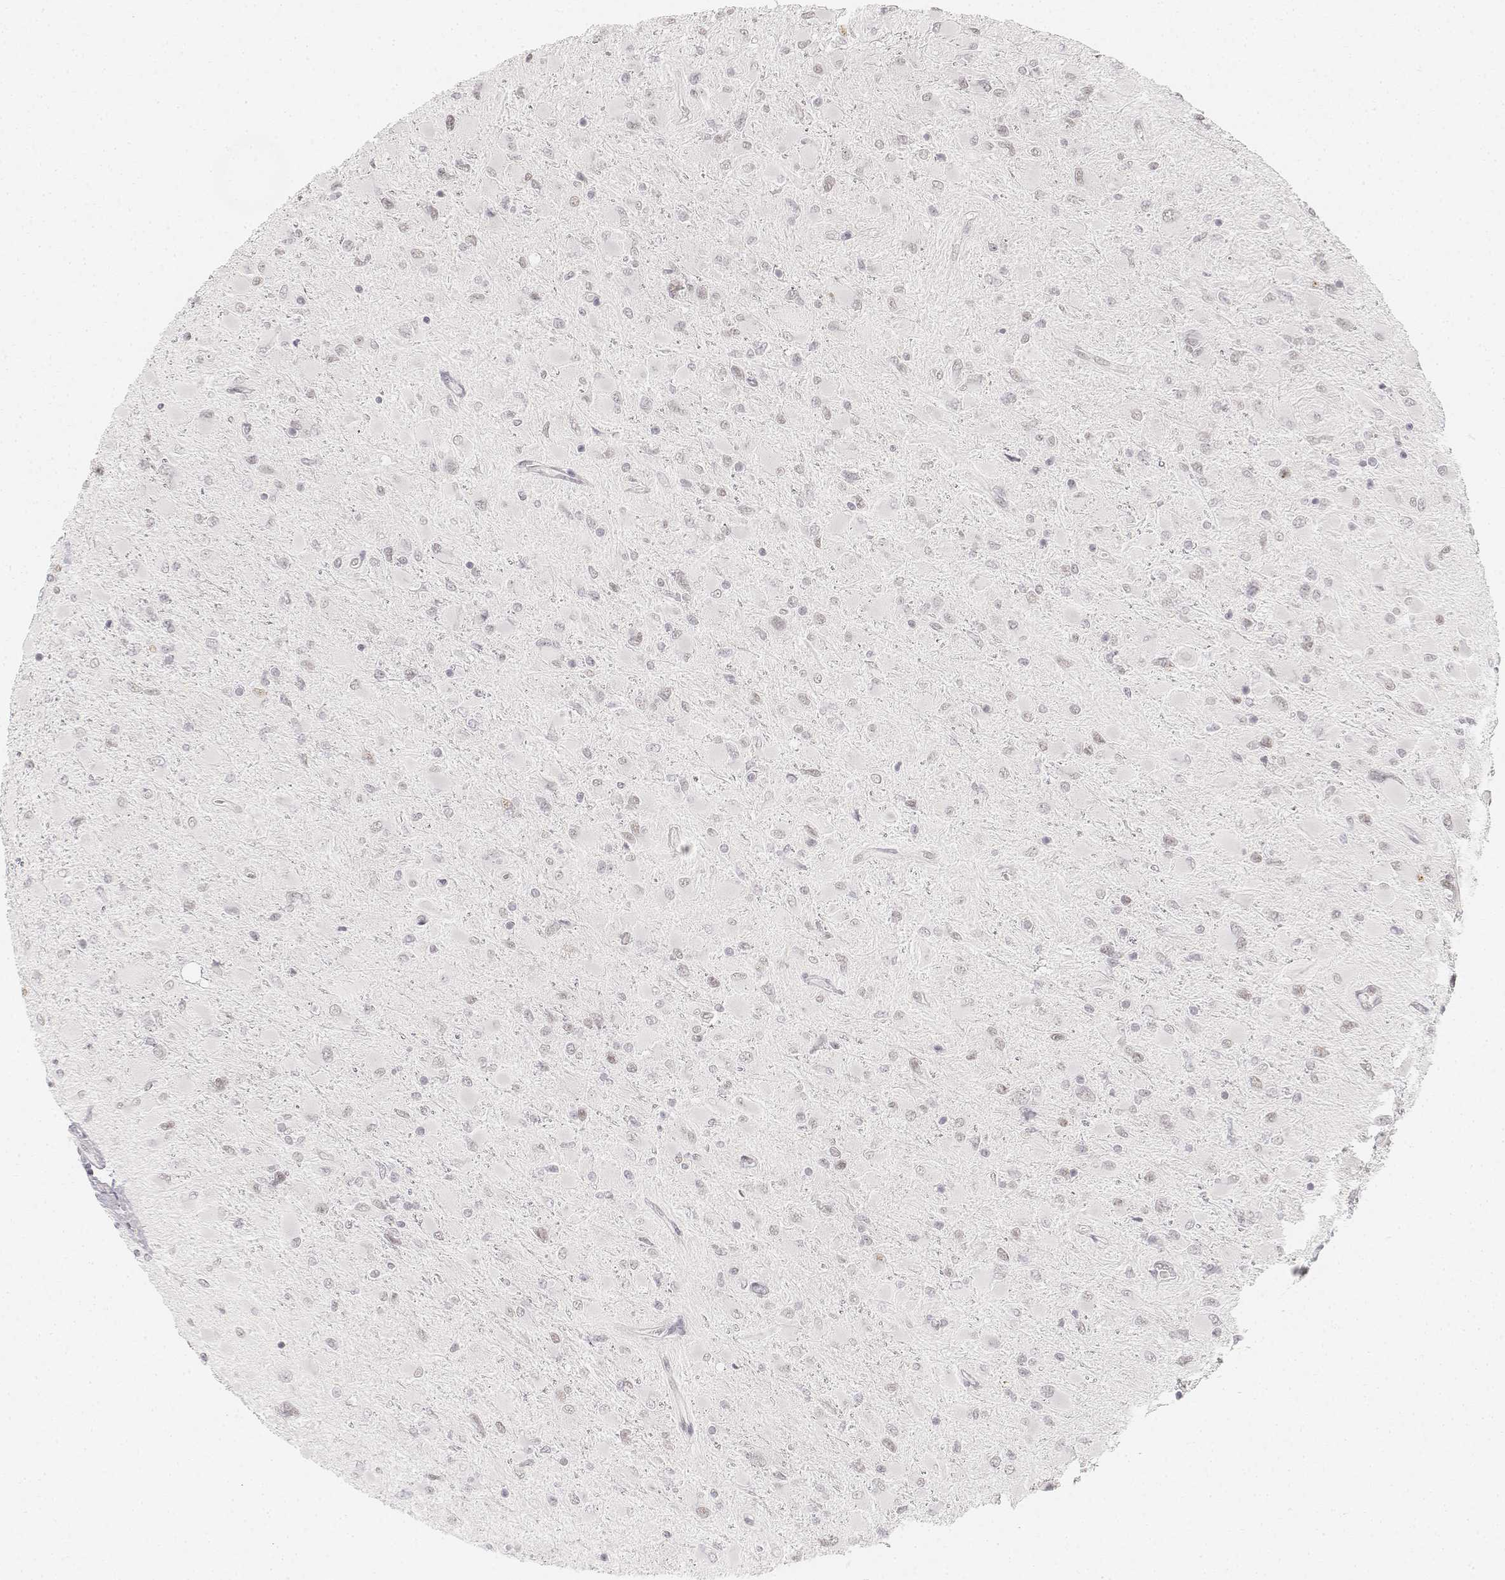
{"staining": {"intensity": "negative", "quantity": "none", "location": "none"}, "tissue": "glioma", "cell_type": "Tumor cells", "image_type": "cancer", "snomed": [{"axis": "morphology", "description": "Glioma, malignant, High grade"}, {"axis": "topography", "description": "Cerebral cortex"}], "caption": "Immunohistochemistry (IHC) of human malignant glioma (high-grade) shows no staining in tumor cells.", "gene": "KRTAP2-1", "patient": {"sex": "female", "age": 36}}